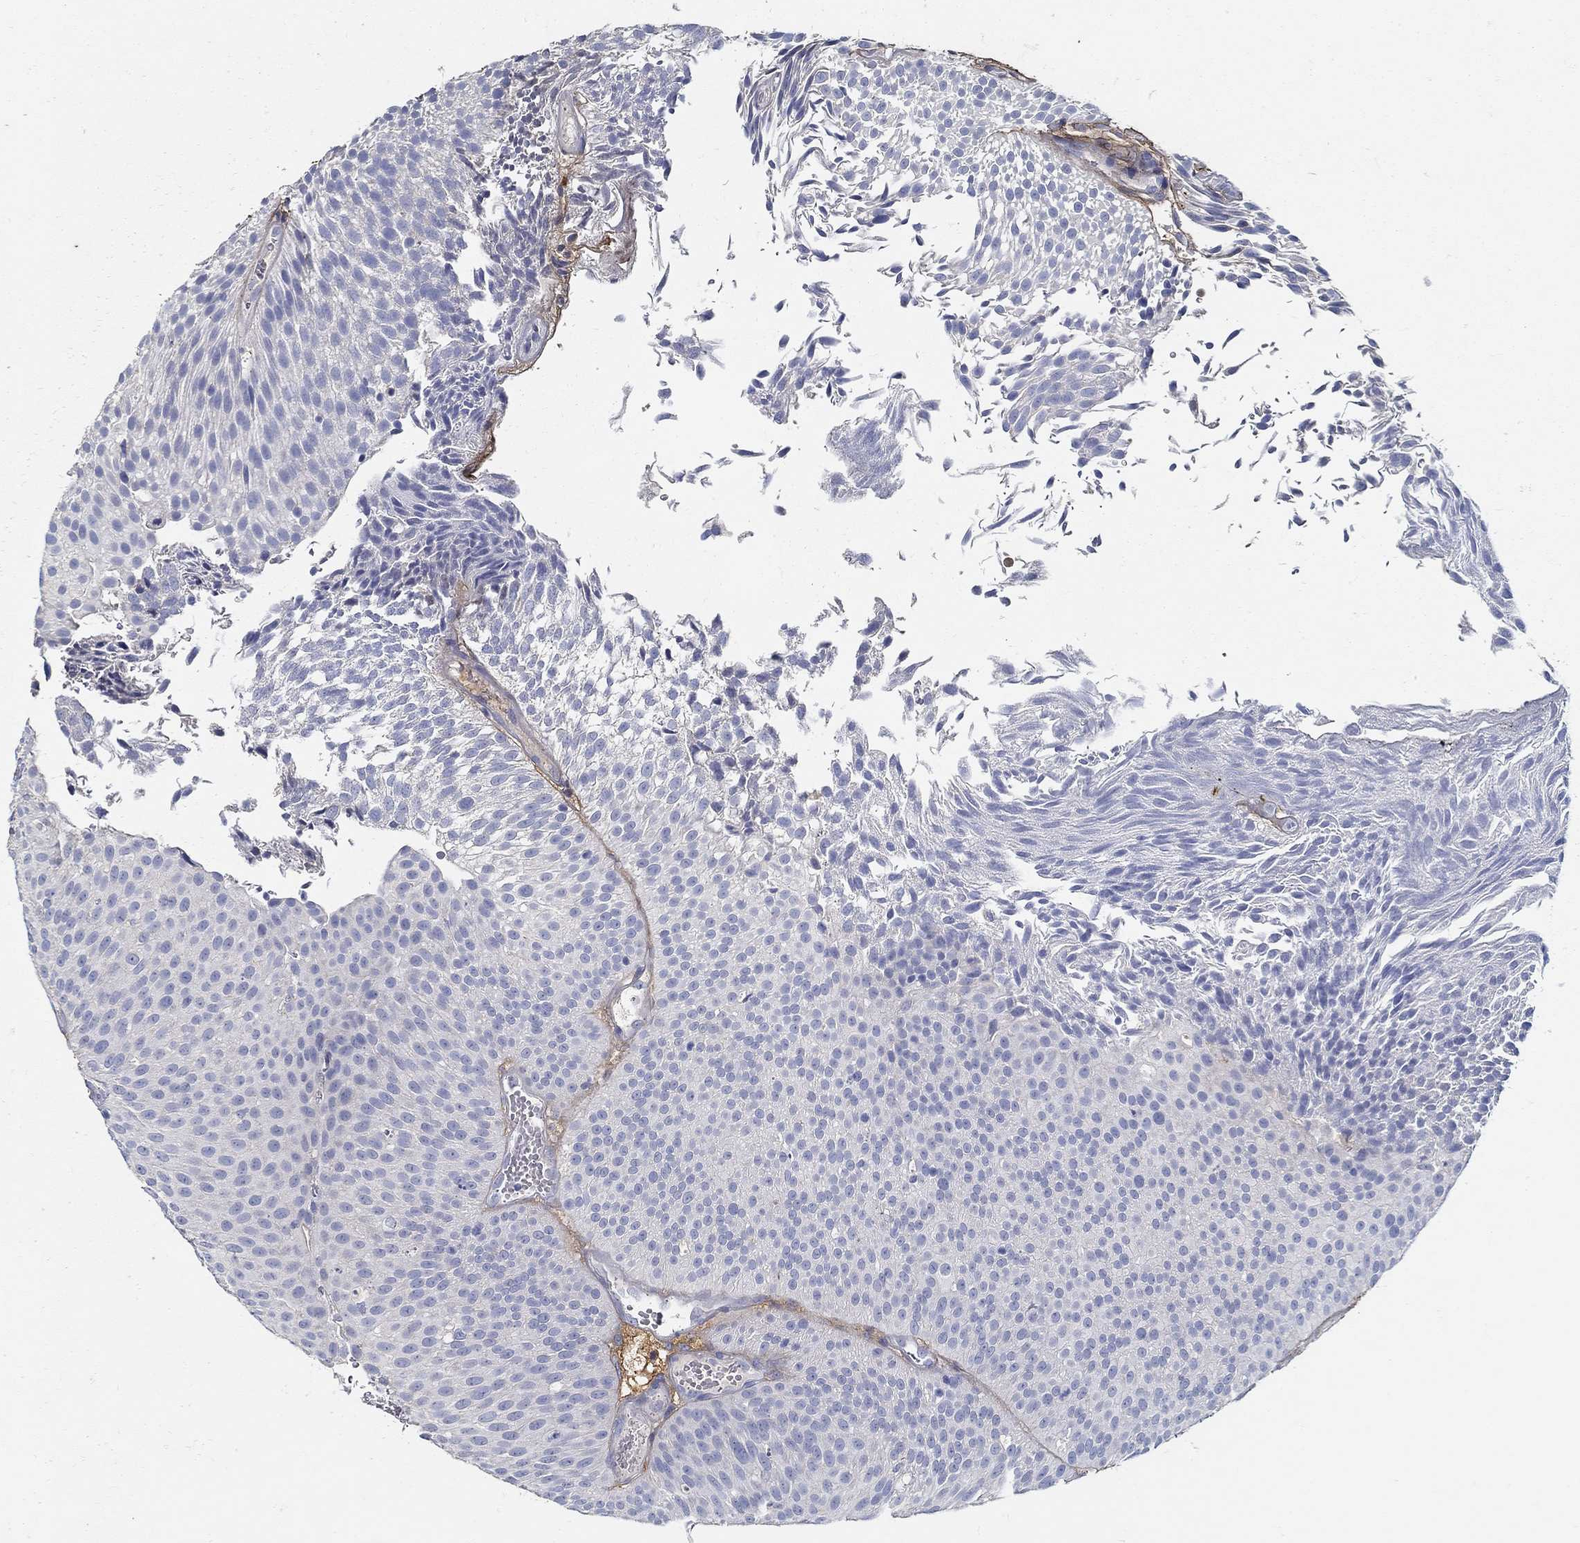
{"staining": {"intensity": "negative", "quantity": "none", "location": "none"}, "tissue": "urothelial cancer", "cell_type": "Tumor cells", "image_type": "cancer", "snomed": [{"axis": "morphology", "description": "Urothelial carcinoma, Low grade"}, {"axis": "topography", "description": "Urinary bladder"}], "caption": "High power microscopy histopathology image of an immunohistochemistry (IHC) image of urothelial cancer, revealing no significant positivity in tumor cells.", "gene": "TGFBI", "patient": {"sex": "male", "age": 65}}